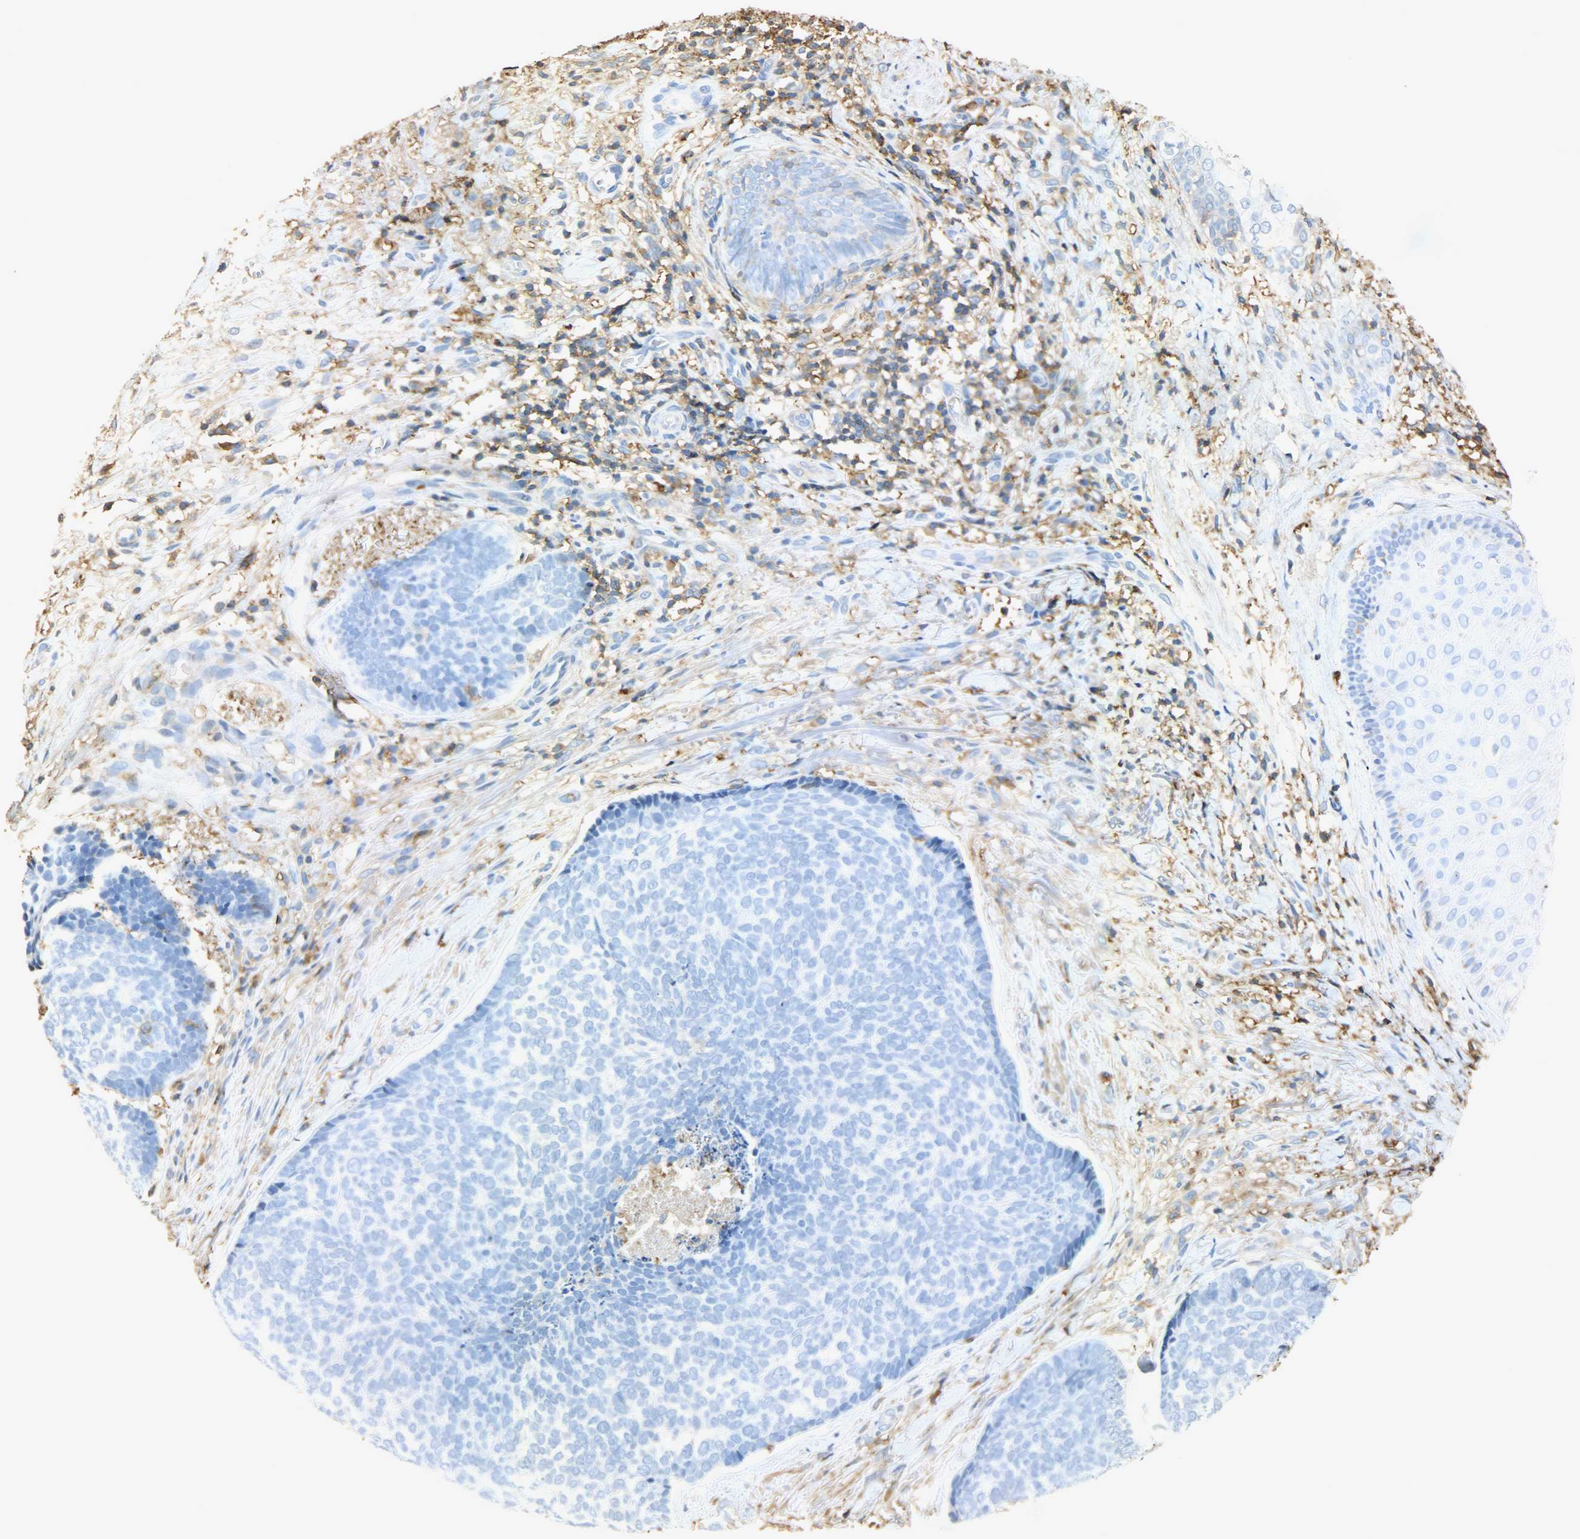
{"staining": {"intensity": "negative", "quantity": "none", "location": "none"}, "tissue": "skin cancer", "cell_type": "Tumor cells", "image_type": "cancer", "snomed": [{"axis": "morphology", "description": "Basal cell carcinoma"}, {"axis": "topography", "description": "Skin"}], "caption": "Human skin basal cell carcinoma stained for a protein using immunohistochemistry demonstrates no staining in tumor cells.", "gene": "ANXA6", "patient": {"sex": "male", "age": 84}}